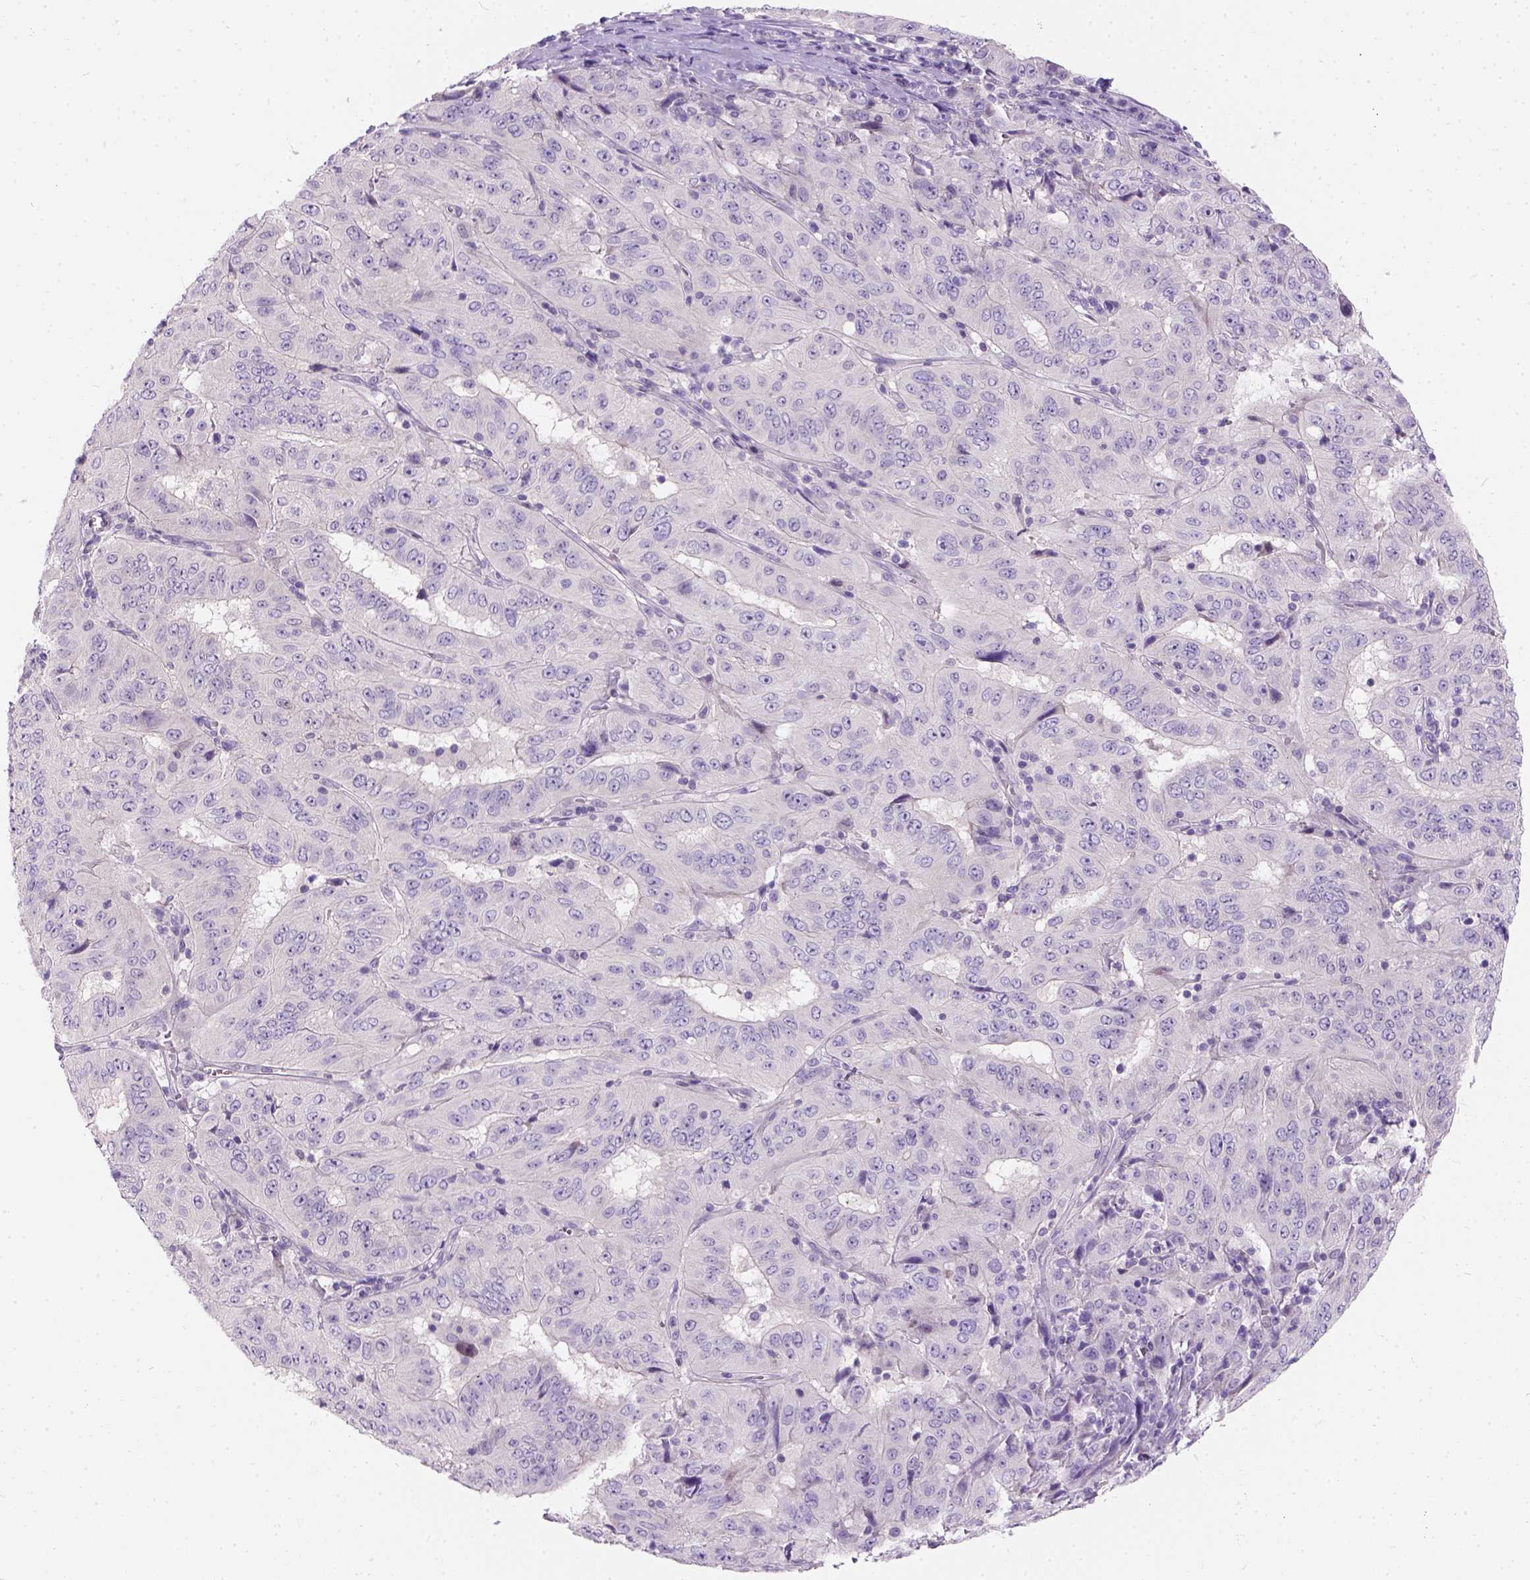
{"staining": {"intensity": "negative", "quantity": "none", "location": "none"}, "tissue": "pancreatic cancer", "cell_type": "Tumor cells", "image_type": "cancer", "snomed": [{"axis": "morphology", "description": "Adenocarcinoma, NOS"}, {"axis": "topography", "description": "Pancreas"}], "caption": "Tumor cells show no significant expression in pancreatic adenocarcinoma. (DAB immunohistochemistry (IHC) with hematoxylin counter stain).", "gene": "C20orf144", "patient": {"sex": "male", "age": 63}}